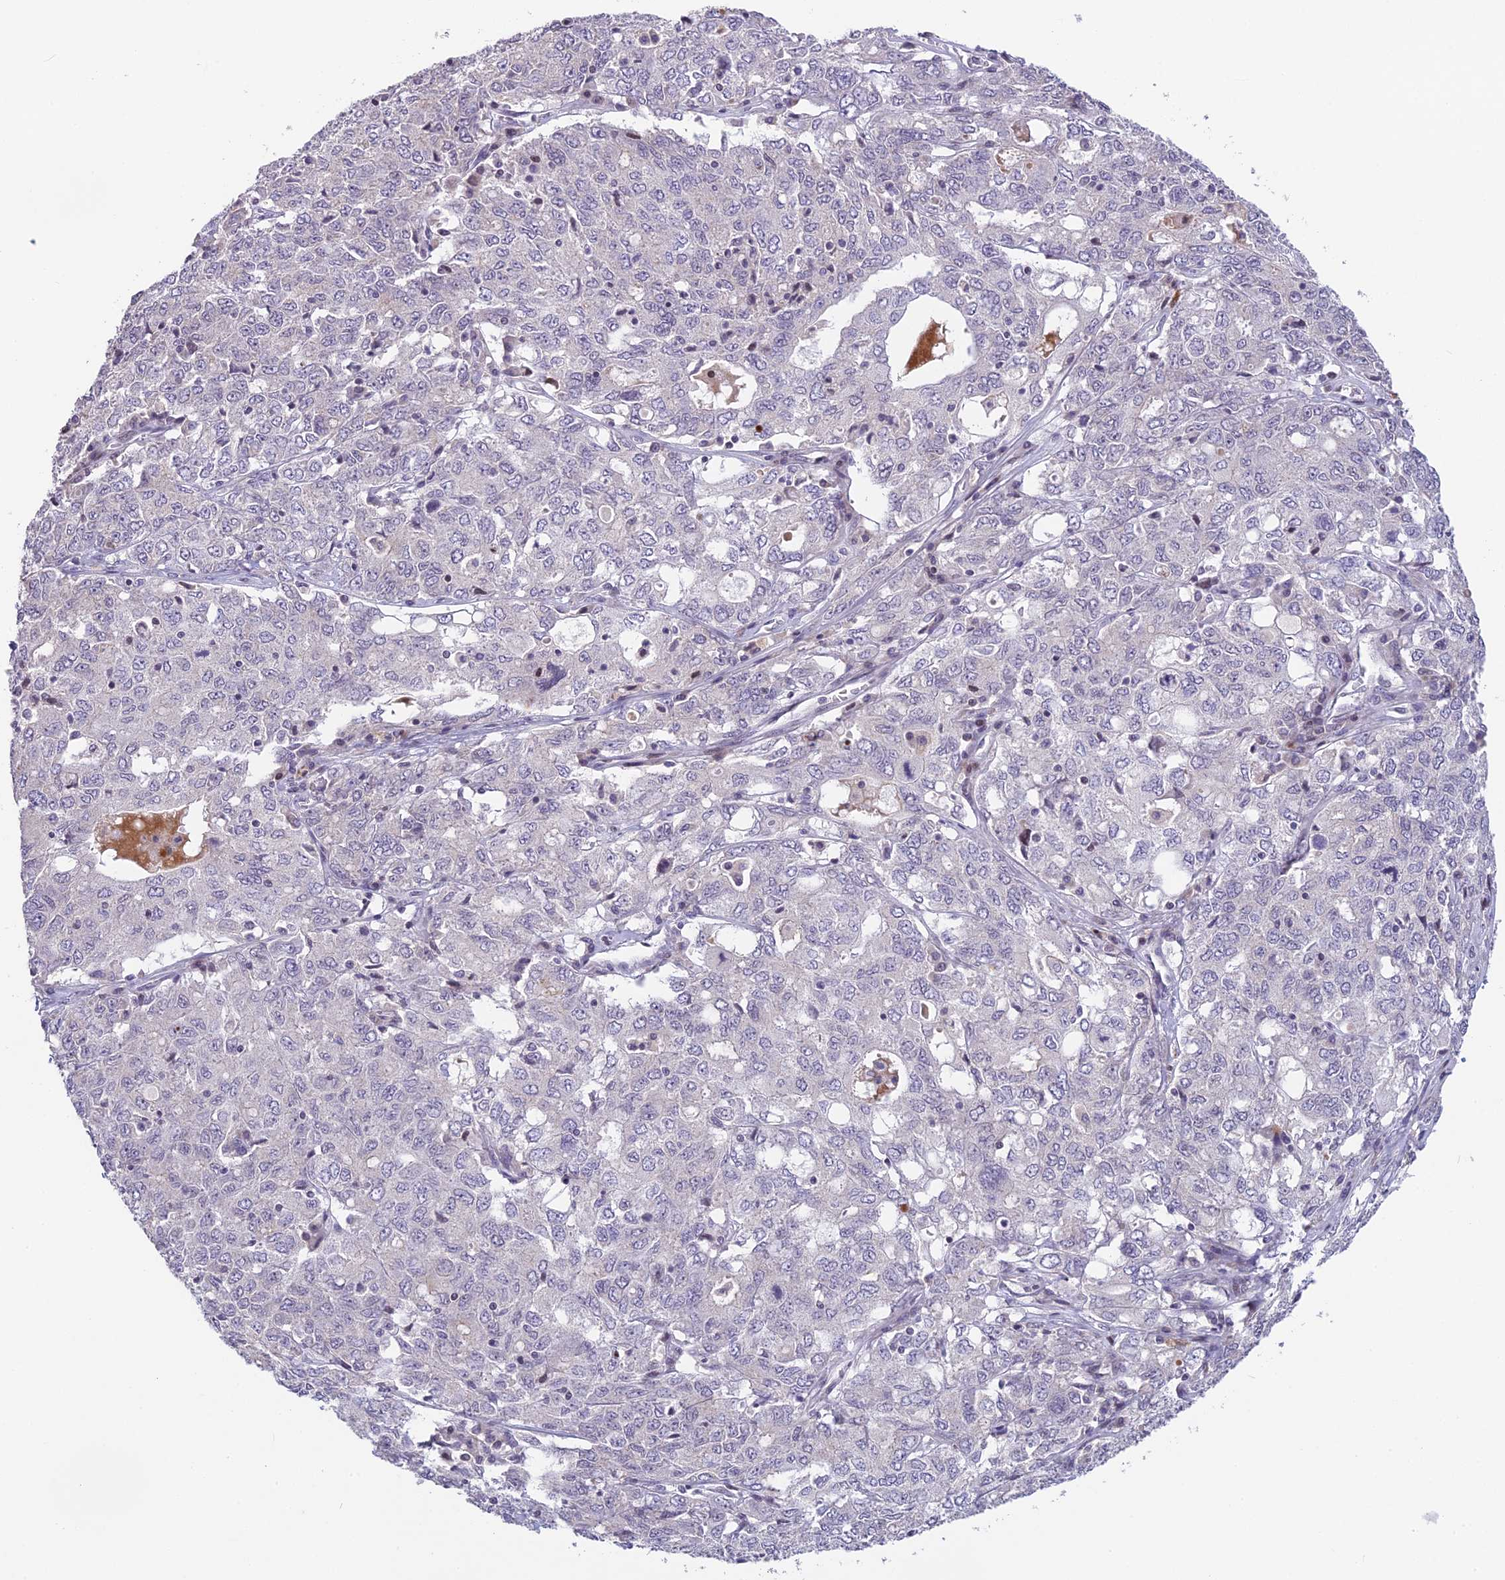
{"staining": {"intensity": "negative", "quantity": "none", "location": "none"}, "tissue": "ovarian cancer", "cell_type": "Tumor cells", "image_type": "cancer", "snomed": [{"axis": "morphology", "description": "Carcinoma, endometroid"}, {"axis": "topography", "description": "Ovary"}], "caption": "DAB immunohistochemical staining of endometroid carcinoma (ovarian) displays no significant positivity in tumor cells.", "gene": "TMEM134", "patient": {"sex": "female", "age": 62}}